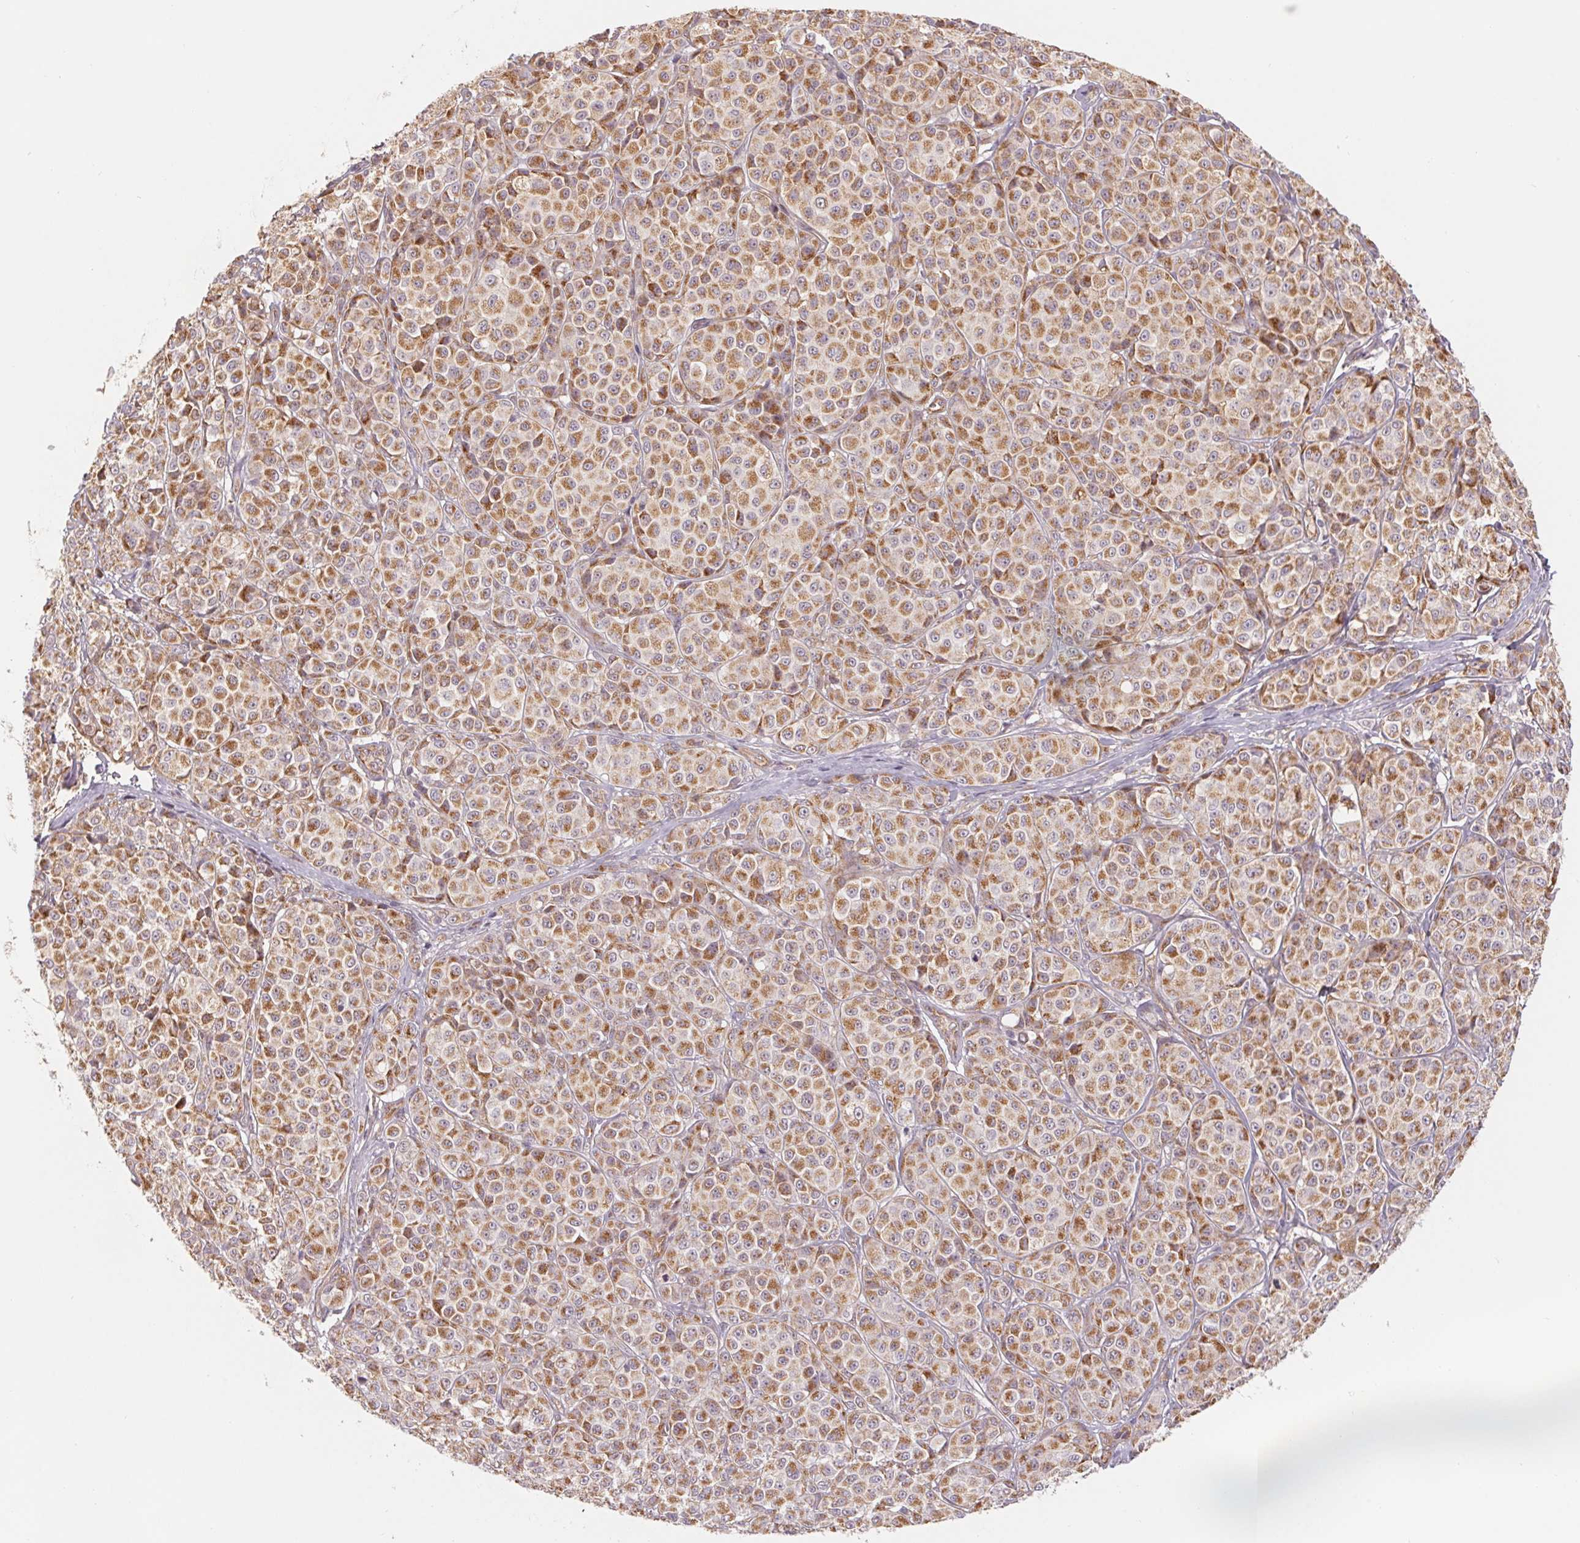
{"staining": {"intensity": "moderate", "quantity": ">75%", "location": "cytoplasmic/membranous"}, "tissue": "melanoma", "cell_type": "Tumor cells", "image_type": "cancer", "snomed": [{"axis": "morphology", "description": "Malignant melanoma, NOS"}, {"axis": "topography", "description": "Skin"}], "caption": "A micrograph showing moderate cytoplasmic/membranous positivity in about >75% of tumor cells in melanoma, as visualized by brown immunohistochemical staining.", "gene": "CCDC112", "patient": {"sex": "male", "age": 89}}